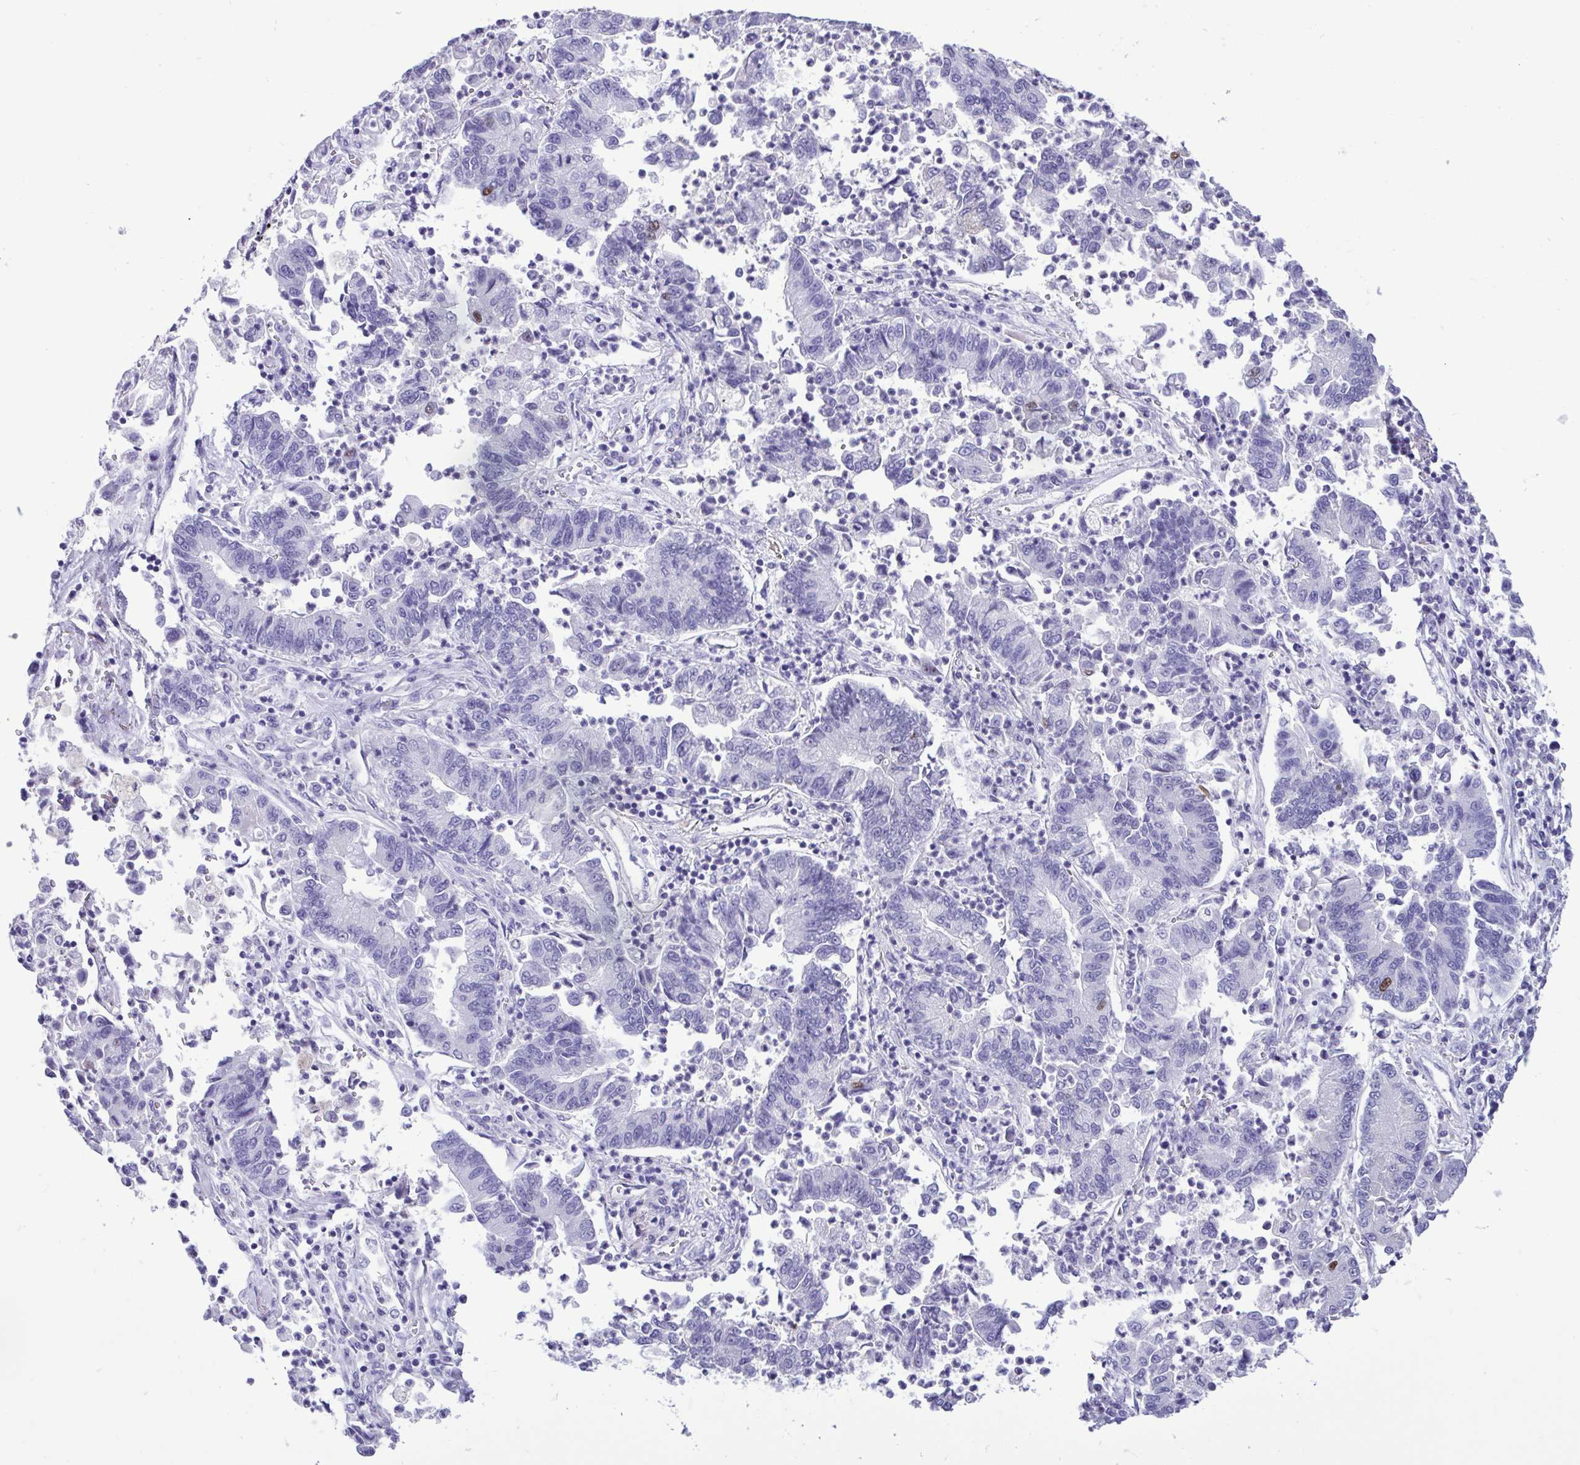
{"staining": {"intensity": "negative", "quantity": "none", "location": "none"}, "tissue": "lung cancer", "cell_type": "Tumor cells", "image_type": "cancer", "snomed": [{"axis": "morphology", "description": "Adenocarcinoma, NOS"}, {"axis": "topography", "description": "Lung"}], "caption": "This is an immunohistochemistry (IHC) image of adenocarcinoma (lung). There is no staining in tumor cells.", "gene": "CBY2", "patient": {"sex": "female", "age": 57}}